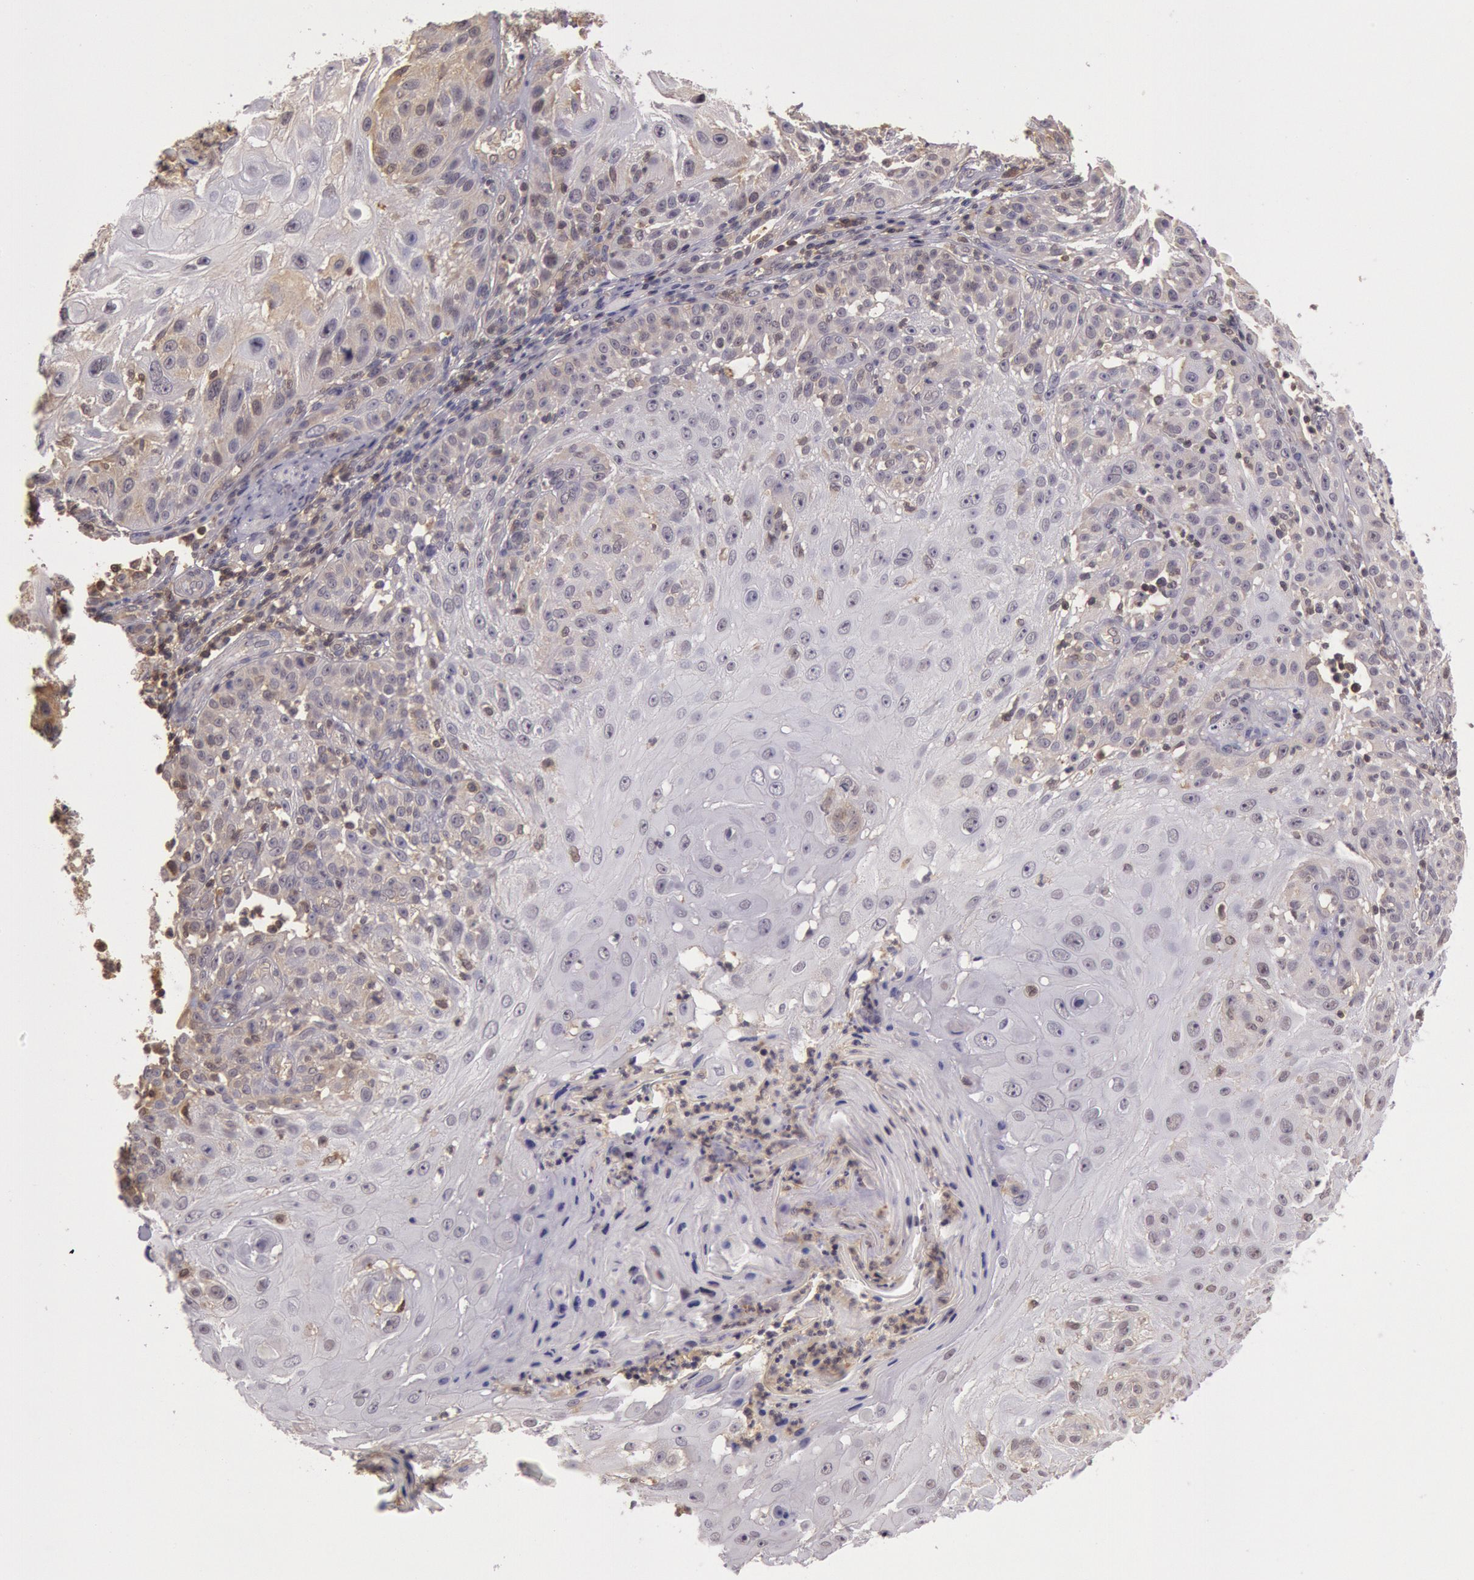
{"staining": {"intensity": "moderate", "quantity": "<25%", "location": "cytoplasmic/membranous"}, "tissue": "skin cancer", "cell_type": "Tumor cells", "image_type": "cancer", "snomed": [{"axis": "morphology", "description": "Squamous cell carcinoma, NOS"}, {"axis": "topography", "description": "Skin"}], "caption": "This is a histology image of immunohistochemistry (IHC) staining of squamous cell carcinoma (skin), which shows moderate expression in the cytoplasmic/membranous of tumor cells.", "gene": "HIF1A", "patient": {"sex": "female", "age": 89}}